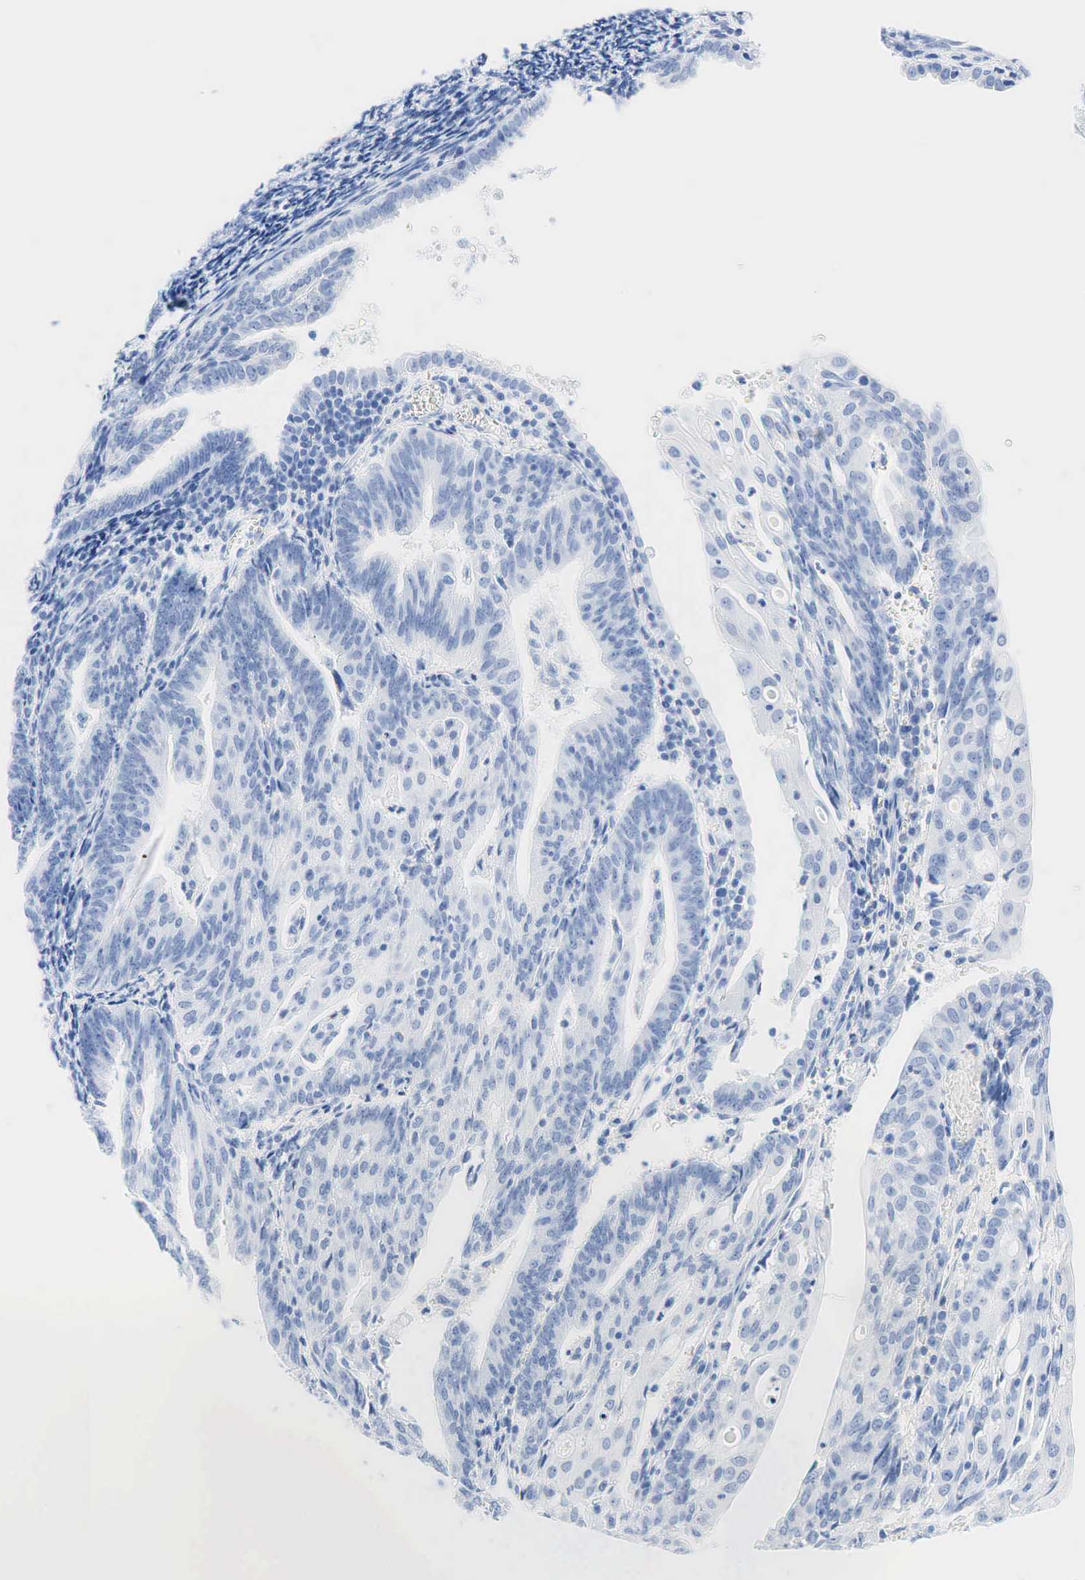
{"staining": {"intensity": "negative", "quantity": "none", "location": "none"}, "tissue": "endometrial cancer", "cell_type": "Tumor cells", "image_type": "cancer", "snomed": [{"axis": "morphology", "description": "Adenocarcinoma, NOS"}, {"axis": "topography", "description": "Endometrium"}], "caption": "Tumor cells show no significant expression in endometrial adenocarcinoma.", "gene": "INHA", "patient": {"sex": "female", "age": 56}}